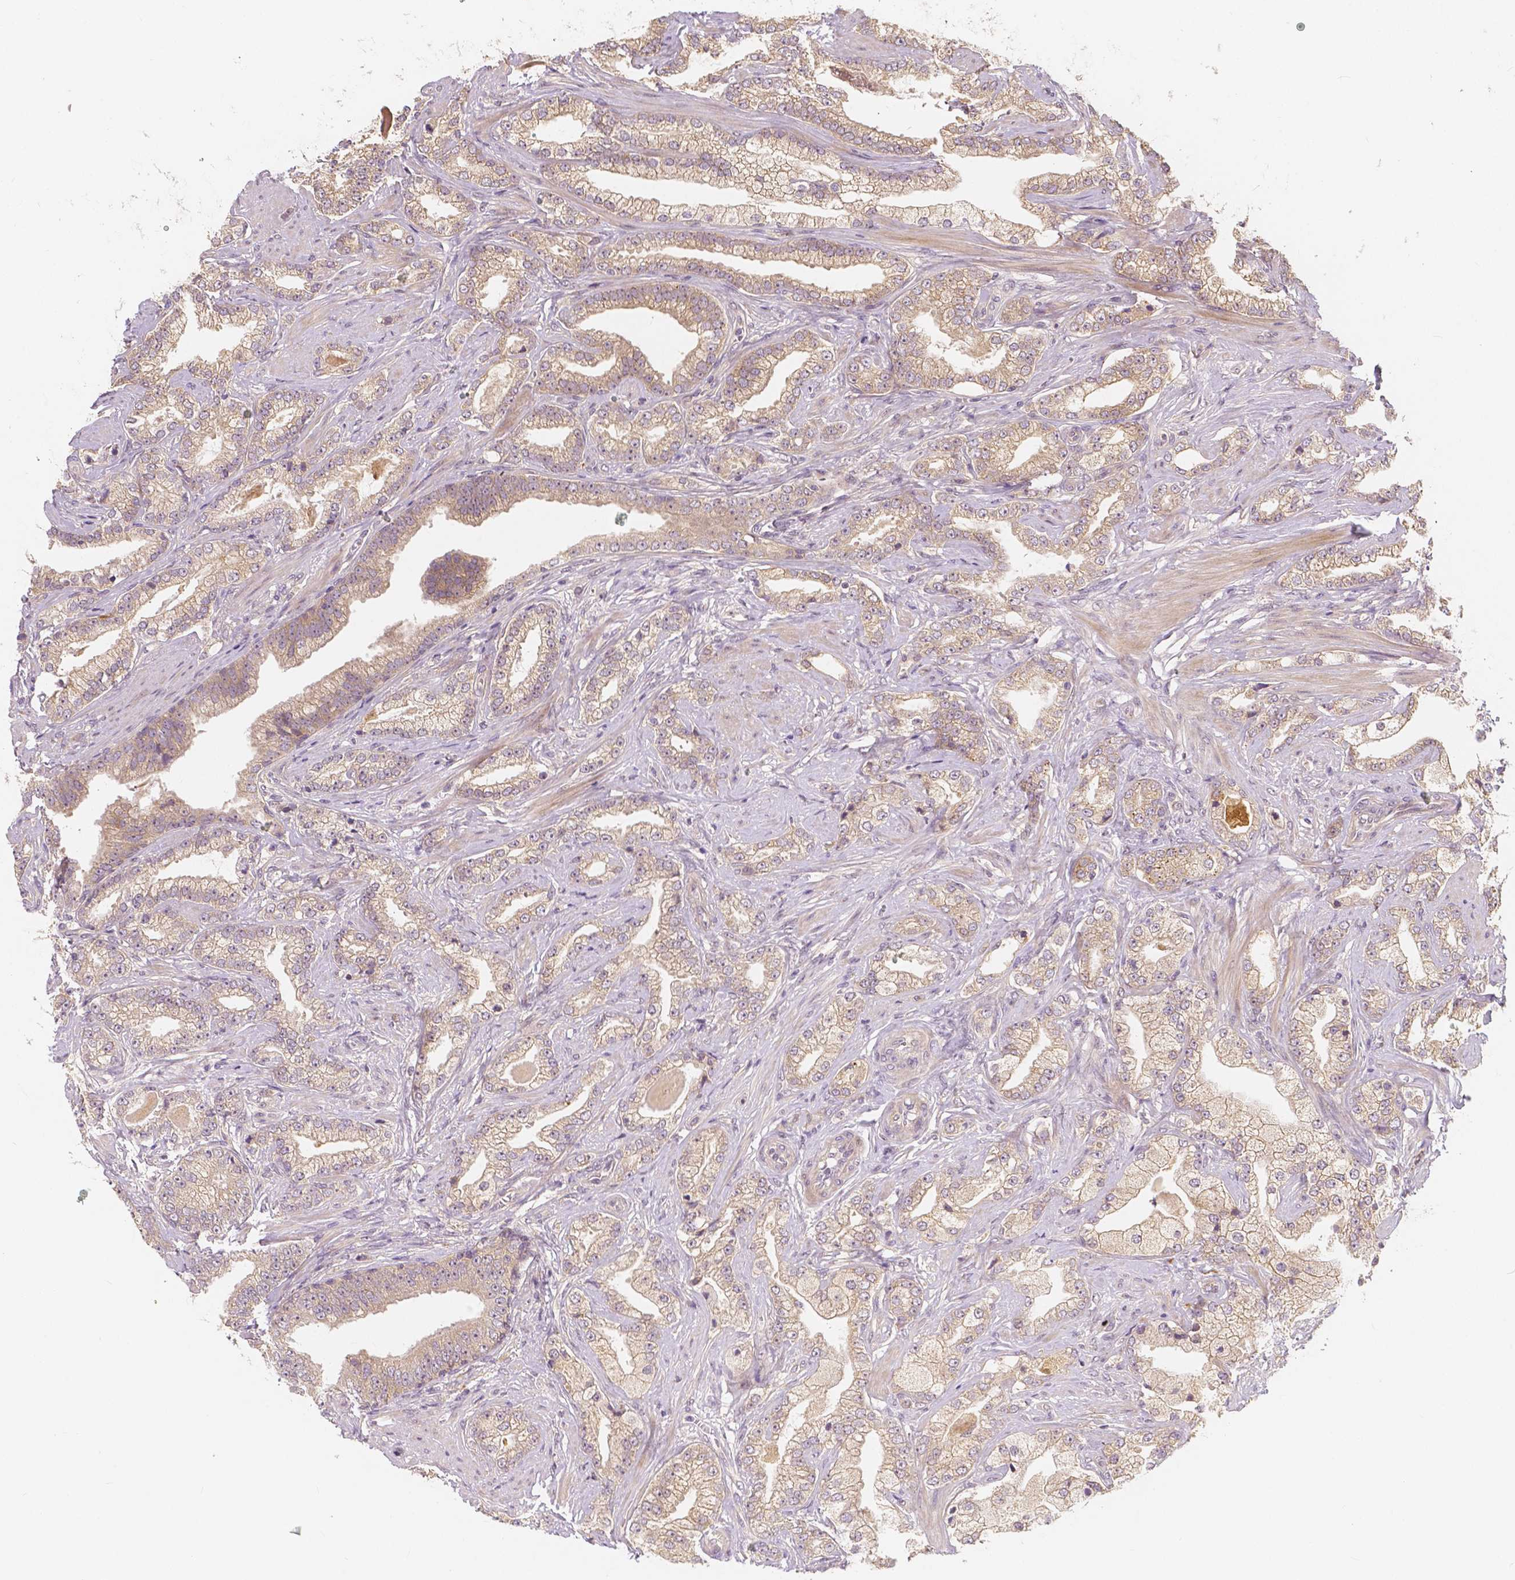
{"staining": {"intensity": "moderate", "quantity": "25%-75%", "location": "cytoplasmic/membranous"}, "tissue": "prostate cancer", "cell_type": "Tumor cells", "image_type": "cancer", "snomed": [{"axis": "morphology", "description": "Adenocarcinoma, Low grade"}, {"axis": "topography", "description": "Prostate"}], "caption": "An image of human prostate cancer (low-grade adenocarcinoma) stained for a protein demonstrates moderate cytoplasmic/membranous brown staining in tumor cells.", "gene": "SNX12", "patient": {"sex": "male", "age": 61}}